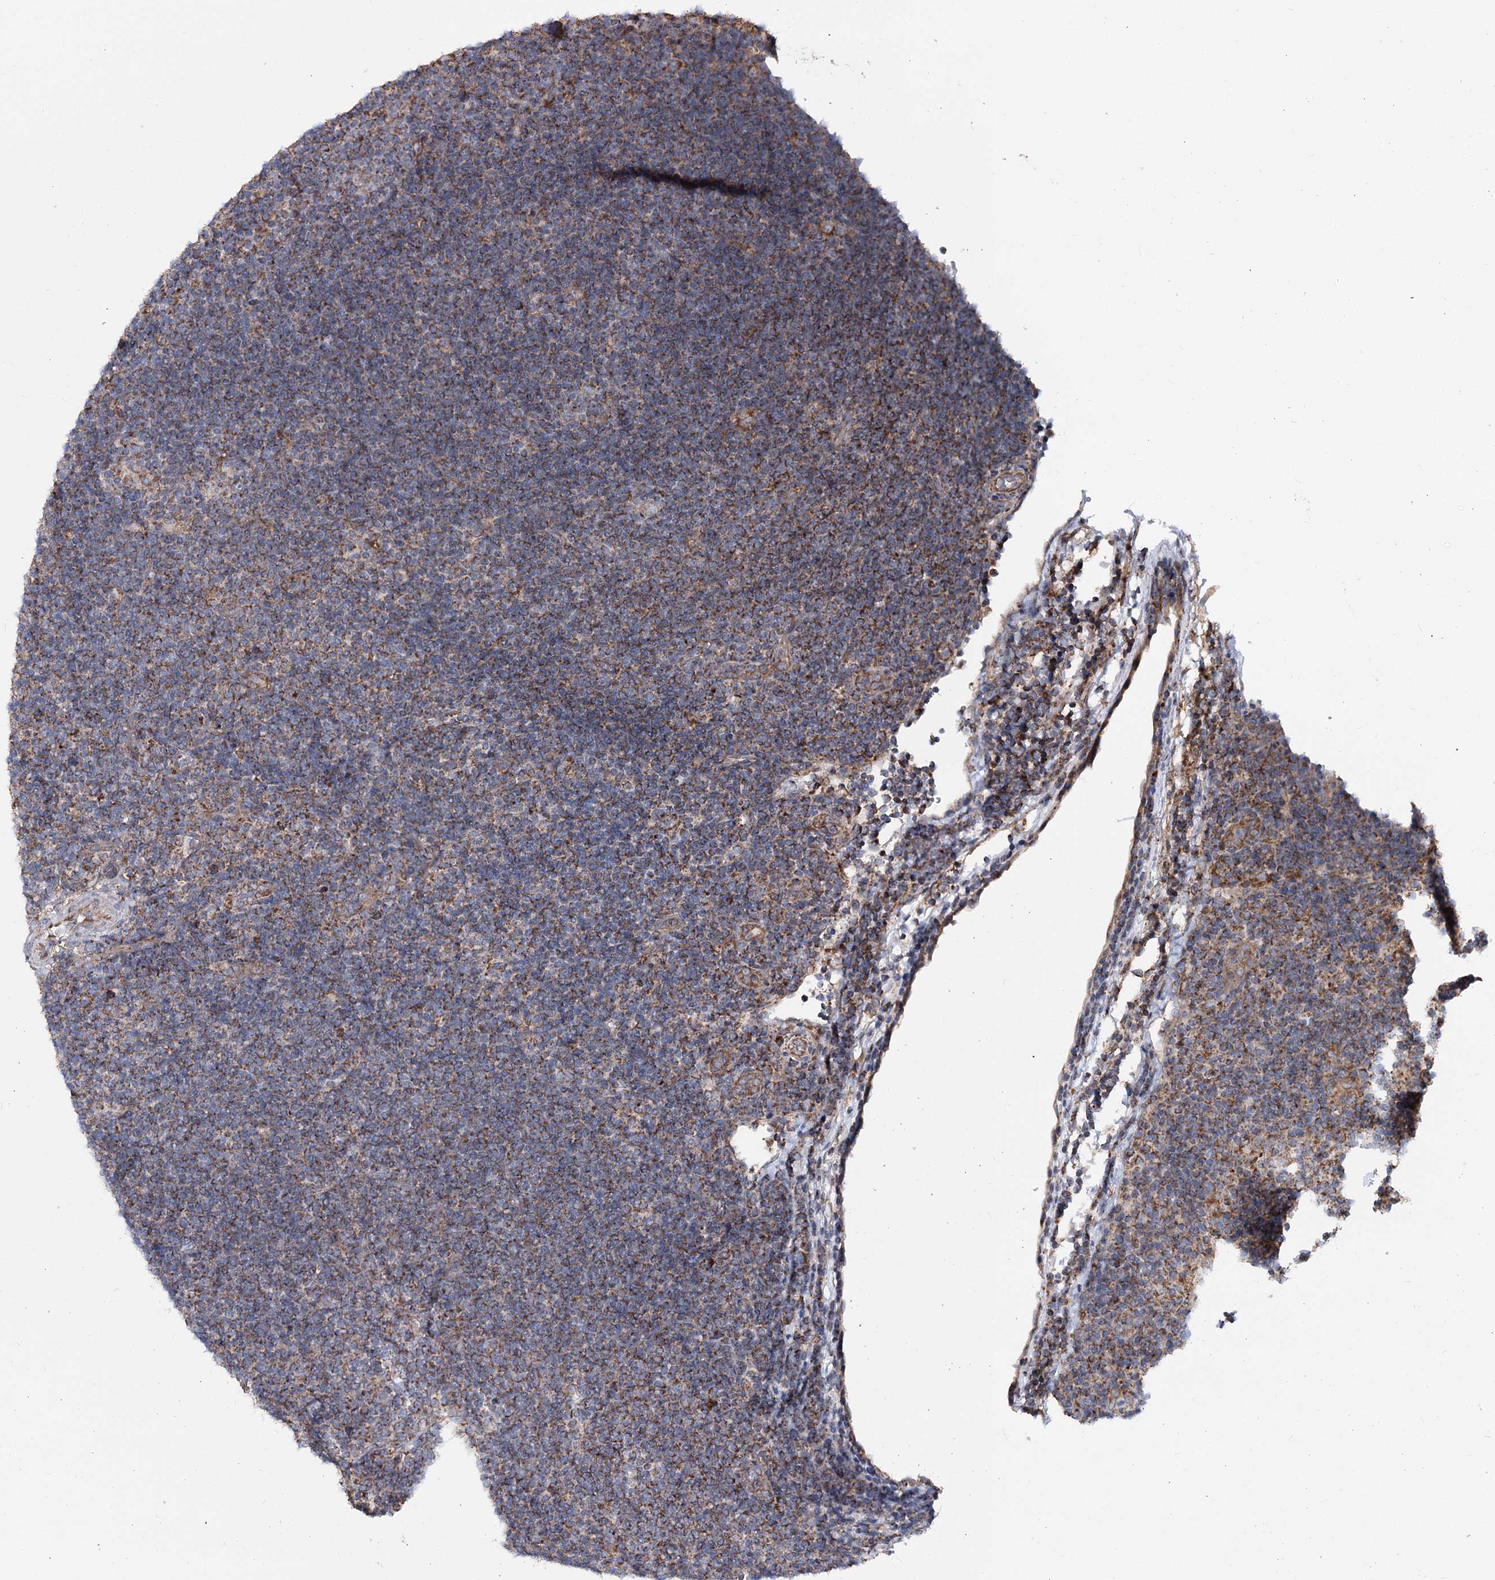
{"staining": {"intensity": "weak", "quantity": "<25%", "location": "cytoplasmic/membranous"}, "tissue": "lymphoma", "cell_type": "Tumor cells", "image_type": "cancer", "snomed": [{"axis": "morphology", "description": "Hodgkin's disease, NOS"}, {"axis": "topography", "description": "Lymph node"}], "caption": "IHC photomicrograph of human lymphoma stained for a protein (brown), which displays no positivity in tumor cells.", "gene": "MSANTD2", "patient": {"sex": "female", "age": 57}}